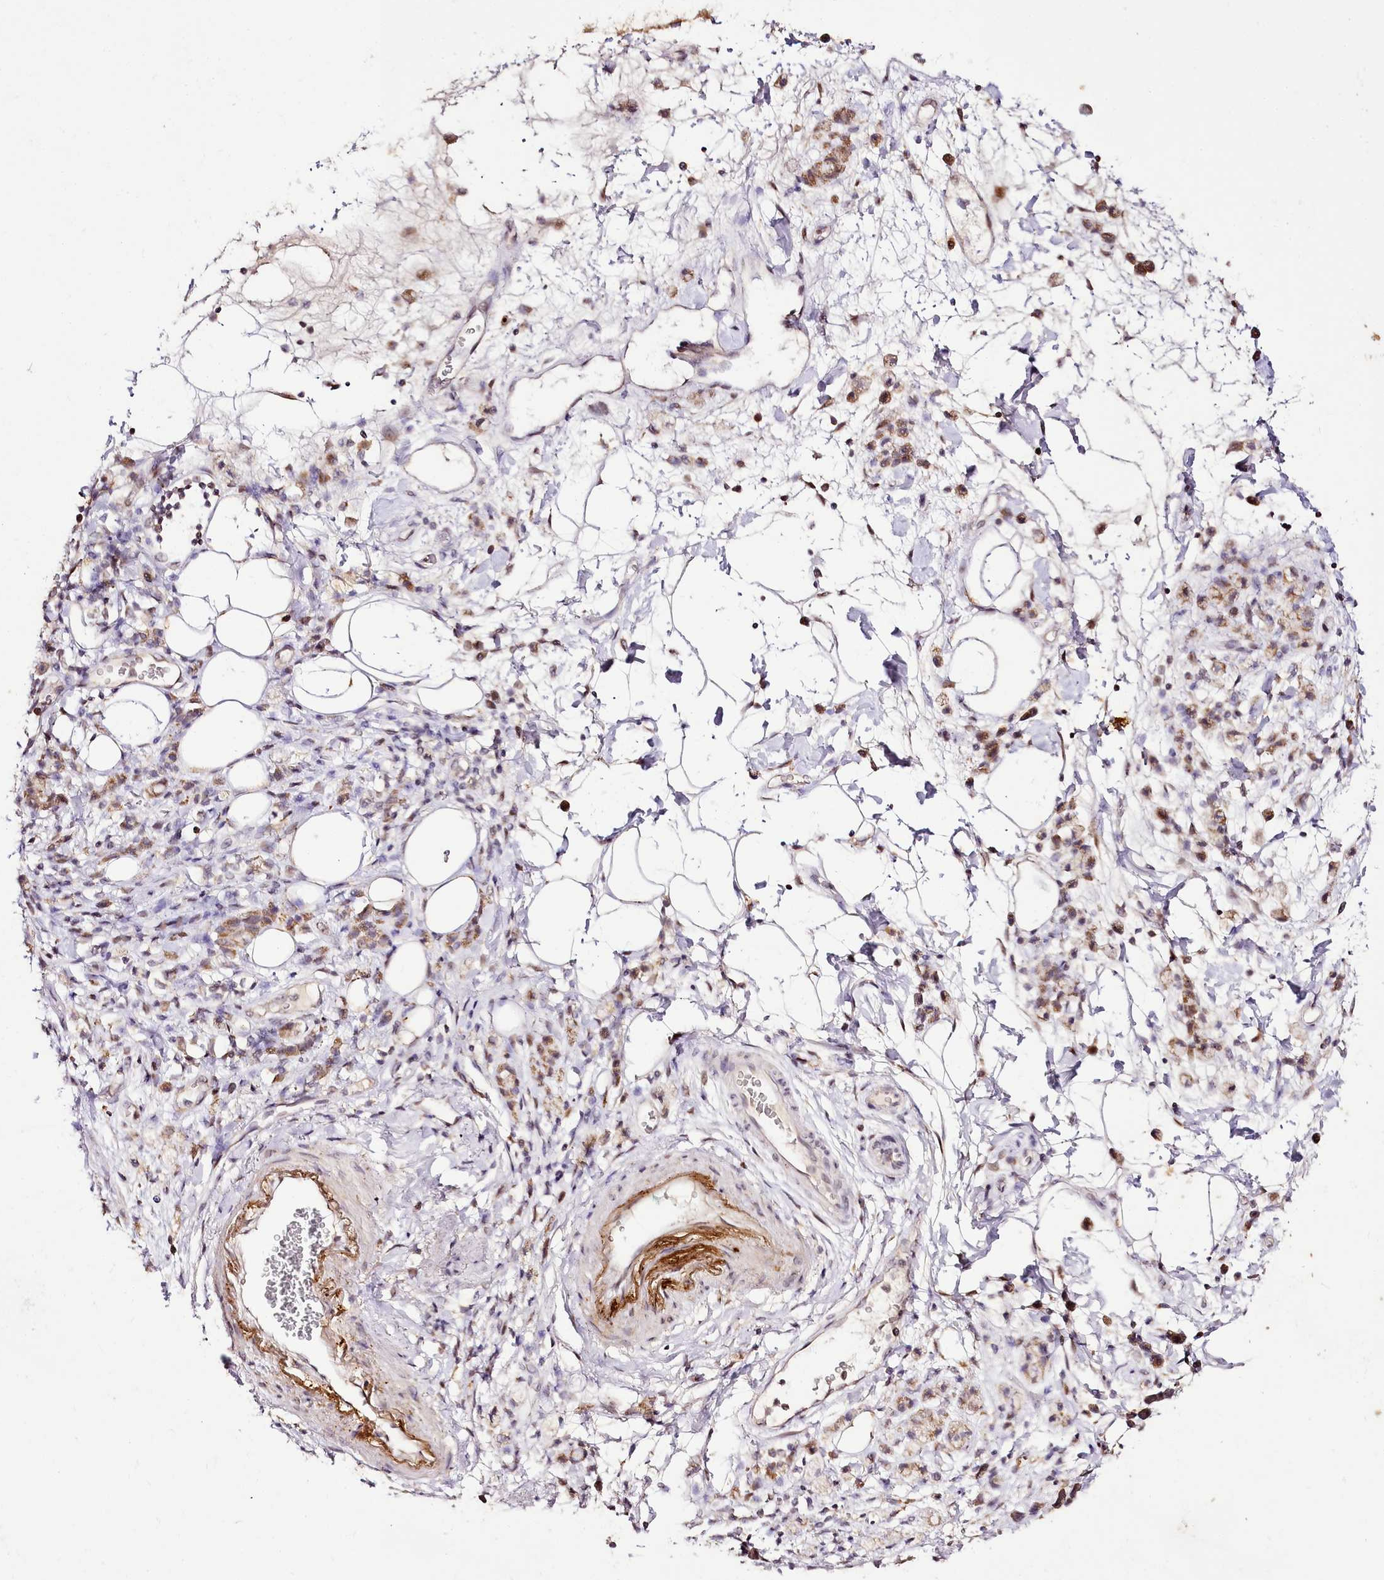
{"staining": {"intensity": "moderate", "quantity": ">75%", "location": "cytoplasmic/membranous,nuclear"}, "tissue": "stomach cancer", "cell_type": "Tumor cells", "image_type": "cancer", "snomed": [{"axis": "morphology", "description": "Adenocarcinoma, NOS"}, {"axis": "topography", "description": "Stomach"}], "caption": "A high-resolution image shows IHC staining of stomach cancer (adenocarcinoma), which displays moderate cytoplasmic/membranous and nuclear staining in approximately >75% of tumor cells.", "gene": "EDIL3", "patient": {"sex": "male", "age": 77}}